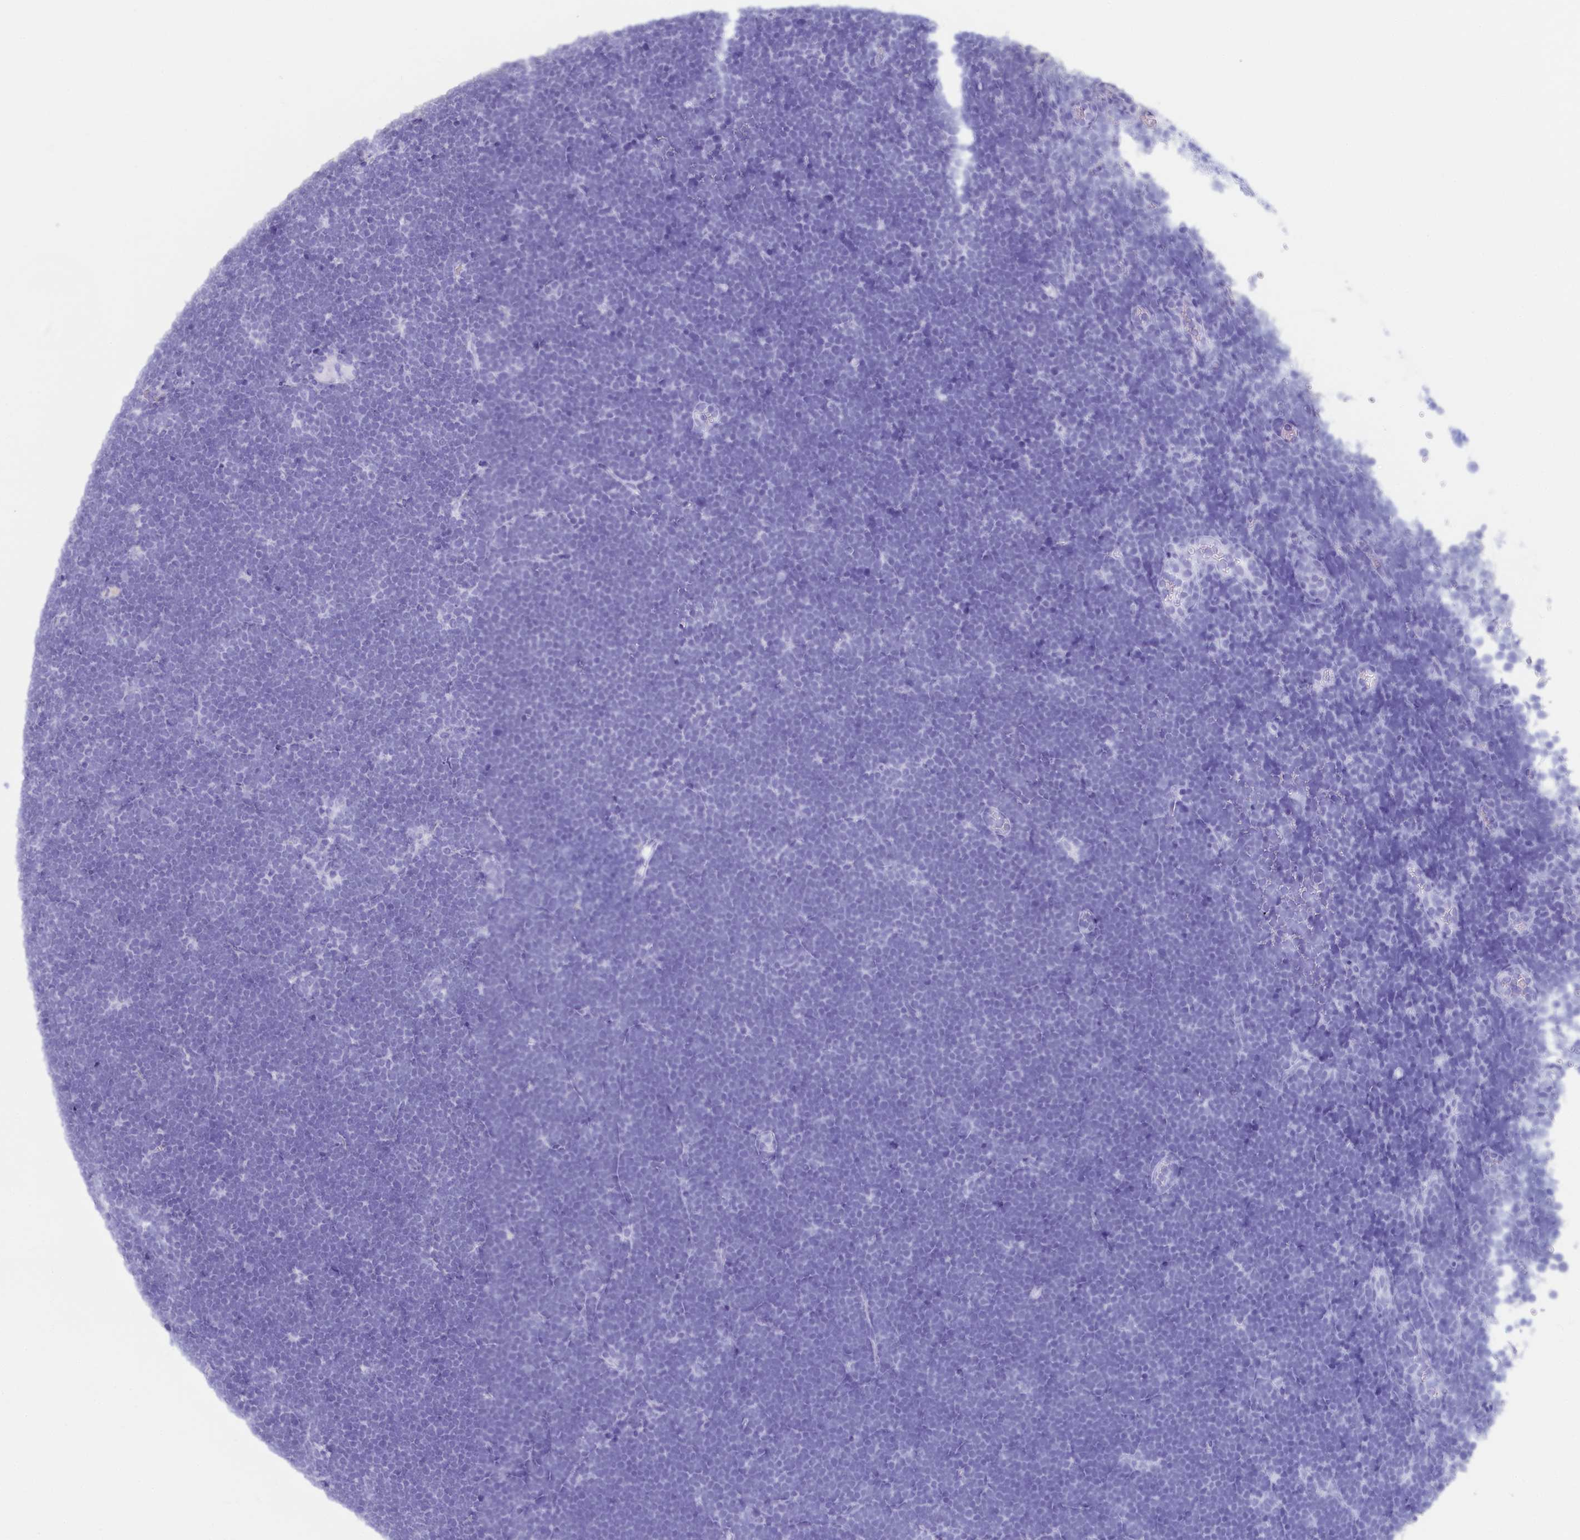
{"staining": {"intensity": "negative", "quantity": "none", "location": "none"}, "tissue": "lymphoma", "cell_type": "Tumor cells", "image_type": "cancer", "snomed": [{"axis": "morphology", "description": "Malignant lymphoma, non-Hodgkin's type, High grade"}, {"axis": "topography", "description": "Lymph node"}], "caption": "Immunohistochemistry of human malignant lymphoma, non-Hodgkin's type (high-grade) displays no positivity in tumor cells.", "gene": "LMOD3", "patient": {"sex": "male", "age": 13}}